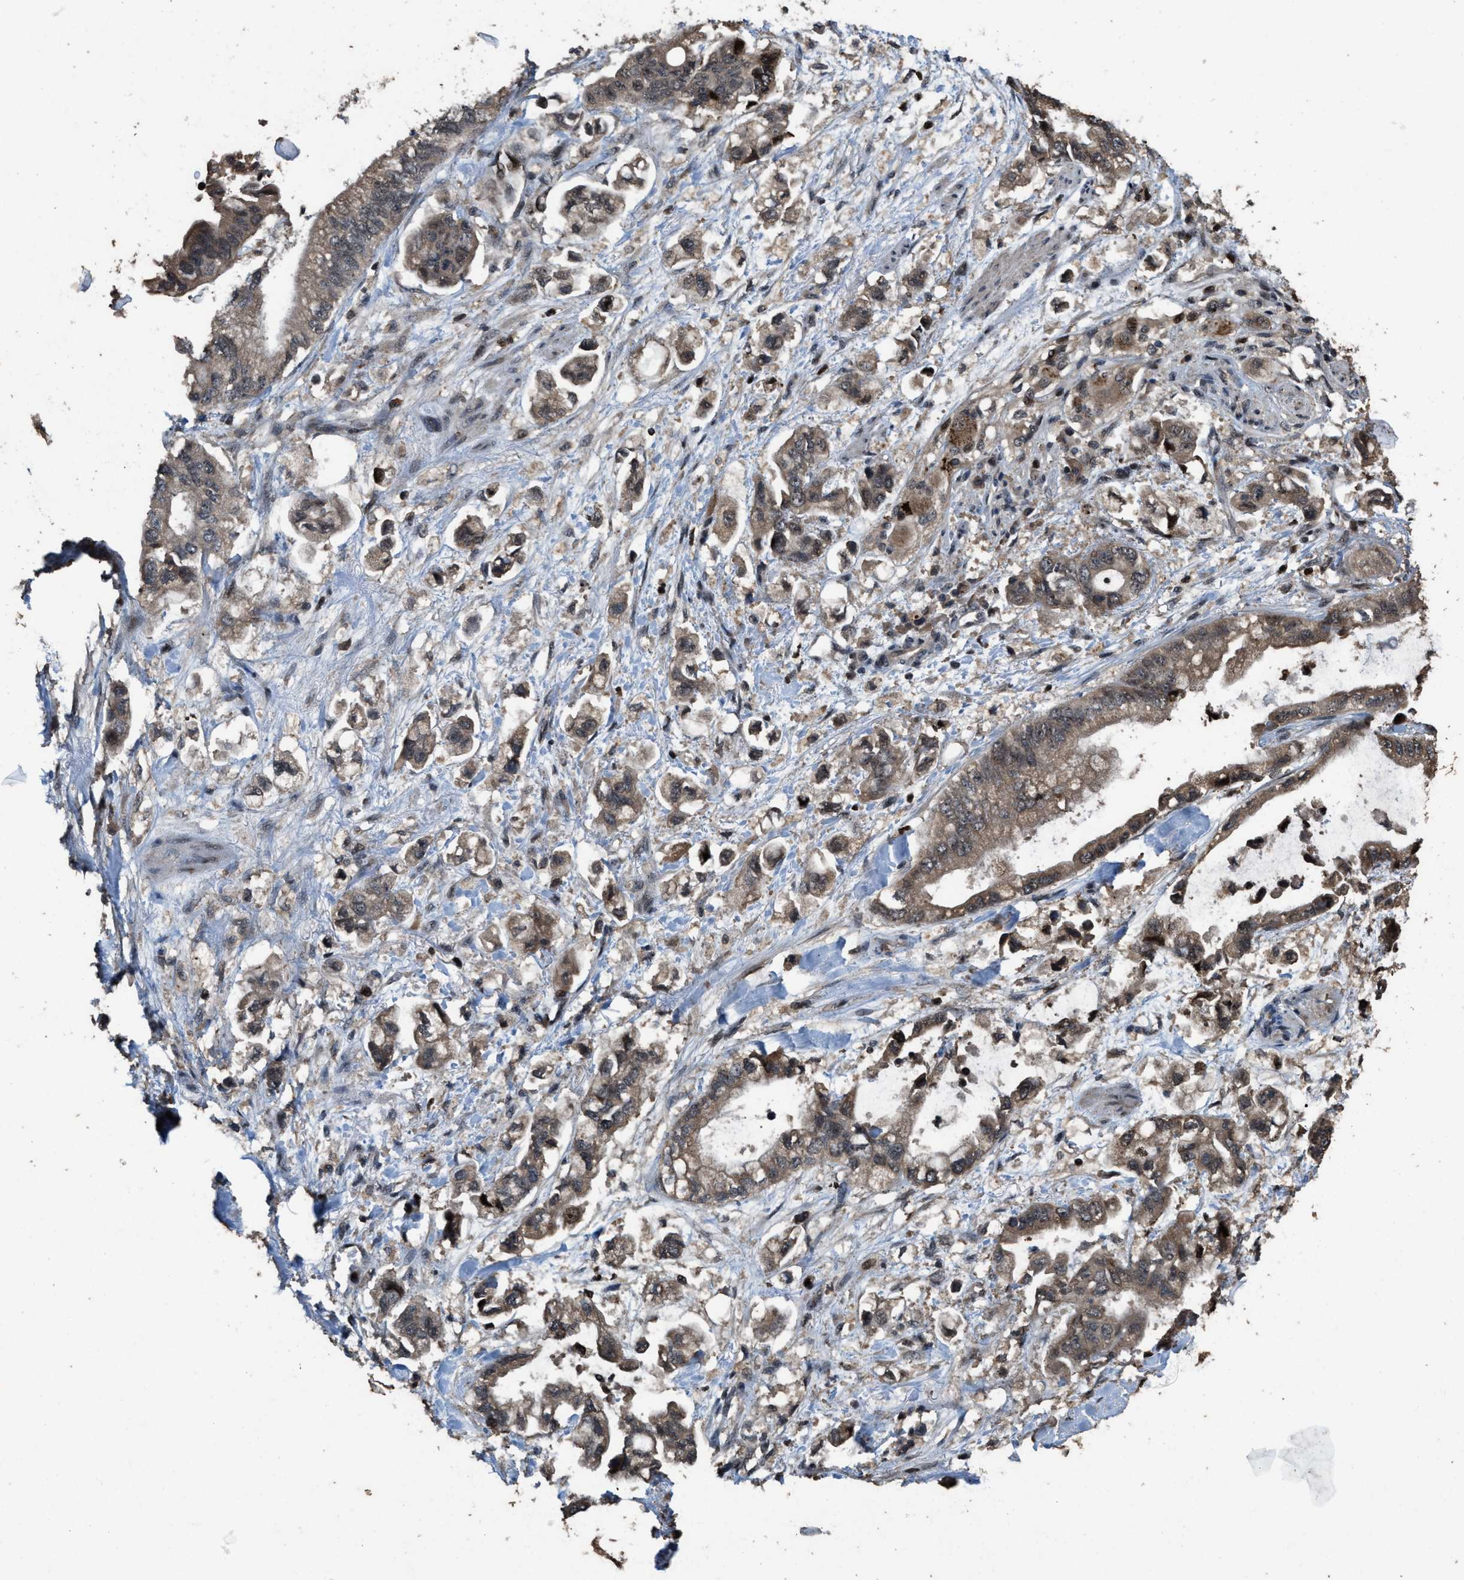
{"staining": {"intensity": "moderate", "quantity": ">75%", "location": "cytoplasmic/membranous"}, "tissue": "stomach cancer", "cell_type": "Tumor cells", "image_type": "cancer", "snomed": [{"axis": "morphology", "description": "Normal tissue, NOS"}, {"axis": "morphology", "description": "Adenocarcinoma, NOS"}, {"axis": "topography", "description": "Stomach"}], "caption": "The image exhibits a brown stain indicating the presence of a protein in the cytoplasmic/membranous of tumor cells in adenocarcinoma (stomach).", "gene": "HAUS6", "patient": {"sex": "male", "age": 62}}